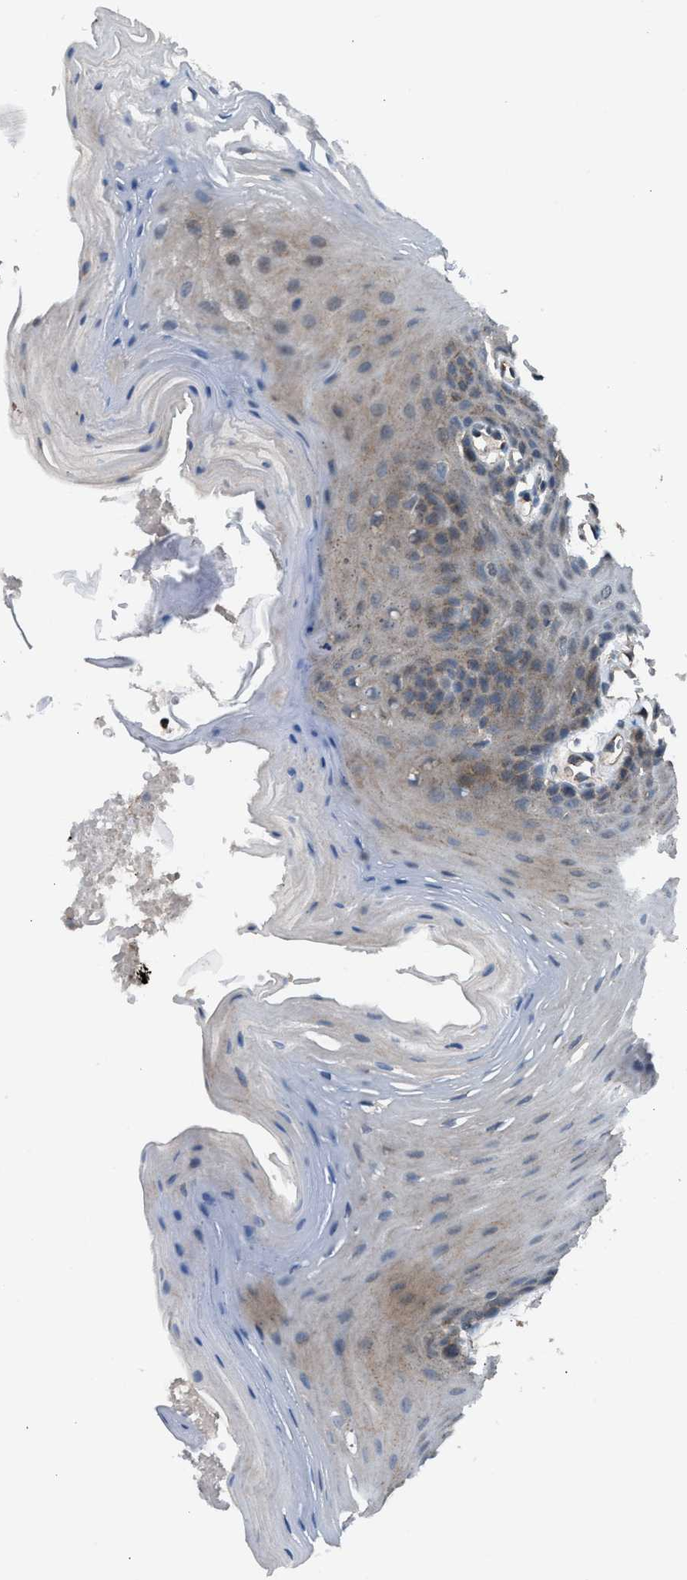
{"staining": {"intensity": "moderate", "quantity": "25%-75%", "location": "cytoplasmic/membranous"}, "tissue": "oral mucosa", "cell_type": "Squamous epithelial cells", "image_type": "normal", "snomed": [{"axis": "morphology", "description": "Normal tissue, NOS"}, {"axis": "morphology", "description": "Squamous cell carcinoma, NOS"}, {"axis": "topography", "description": "Oral tissue"}, {"axis": "topography", "description": "Head-Neck"}], "caption": "Protein staining shows moderate cytoplasmic/membranous positivity in about 25%-75% of squamous epithelial cells in benign oral mucosa.", "gene": "CRTC1", "patient": {"sex": "male", "age": 71}}